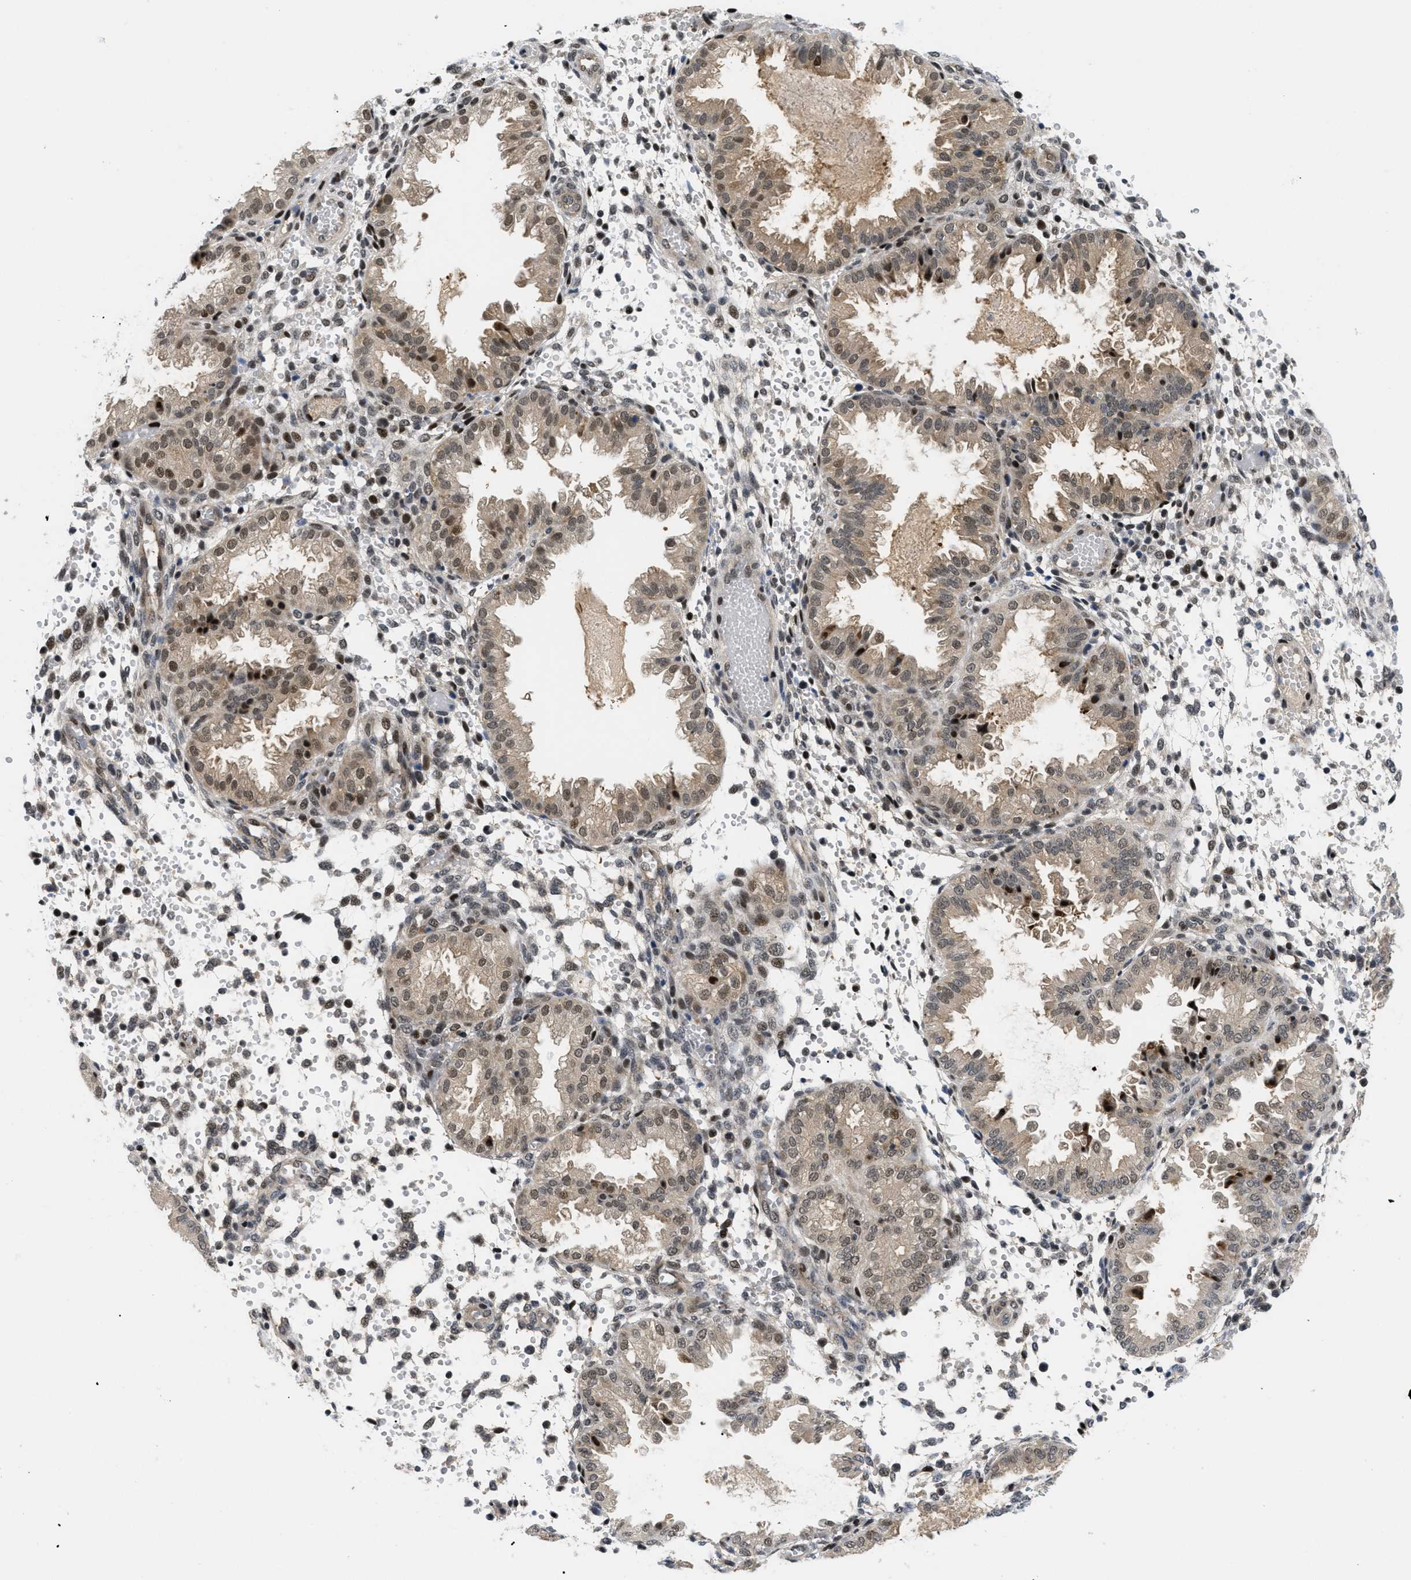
{"staining": {"intensity": "moderate", "quantity": "25%-75%", "location": "nuclear"}, "tissue": "endometrium", "cell_type": "Cells in endometrial stroma", "image_type": "normal", "snomed": [{"axis": "morphology", "description": "Normal tissue, NOS"}, {"axis": "topography", "description": "Endometrium"}], "caption": "Immunohistochemistry (IHC) photomicrograph of normal endometrium: human endometrium stained using immunohistochemistry (IHC) displays medium levels of moderate protein expression localized specifically in the nuclear of cells in endometrial stroma, appearing as a nuclear brown color.", "gene": "SLC29A2", "patient": {"sex": "female", "age": 33}}